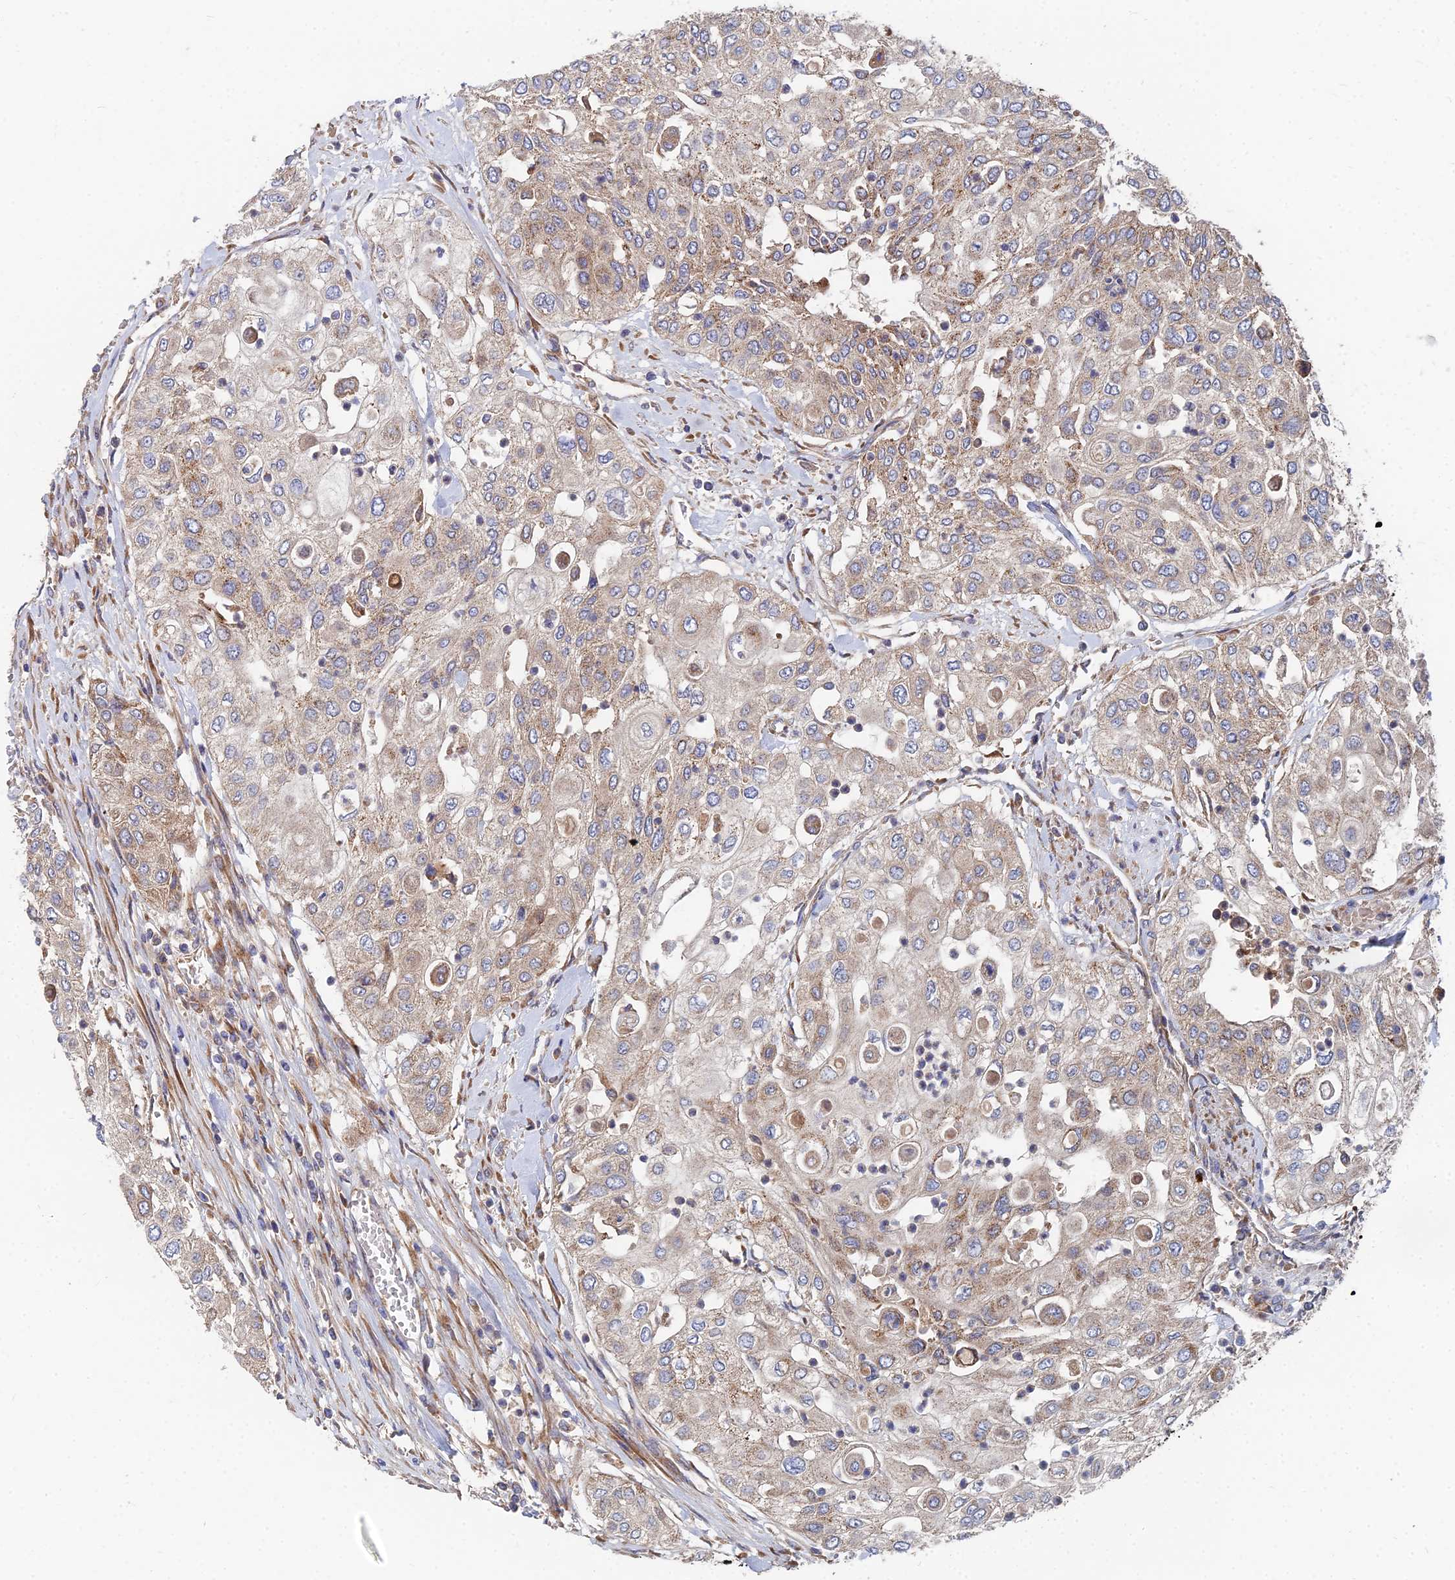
{"staining": {"intensity": "moderate", "quantity": ">75%", "location": "cytoplasmic/membranous"}, "tissue": "urothelial cancer", "cell_type": "Tumor cells", "image_type": "cancer", "snomed": [{"axis": "morphology", "description": "Urothelial carcinoma, High grade"}, {"axis": "topography", "description": "Urinary bladder"}], "caption": "IHC staining of high-grade urothelial carcinoma, which exhibits medium levels of moderate cytoplasmic/membranous expression in about >75% of tumor cells indicating moderate cytoplasmic/membranous protein positivity. The staining was performed using DAB (3,3'-diaminobenzidine) (brown) for protein detection and nuclei were counterstained in hematoxylin (blue).", "gene": "CCZ1", "patient": {"sex": "female", "age": 79}}